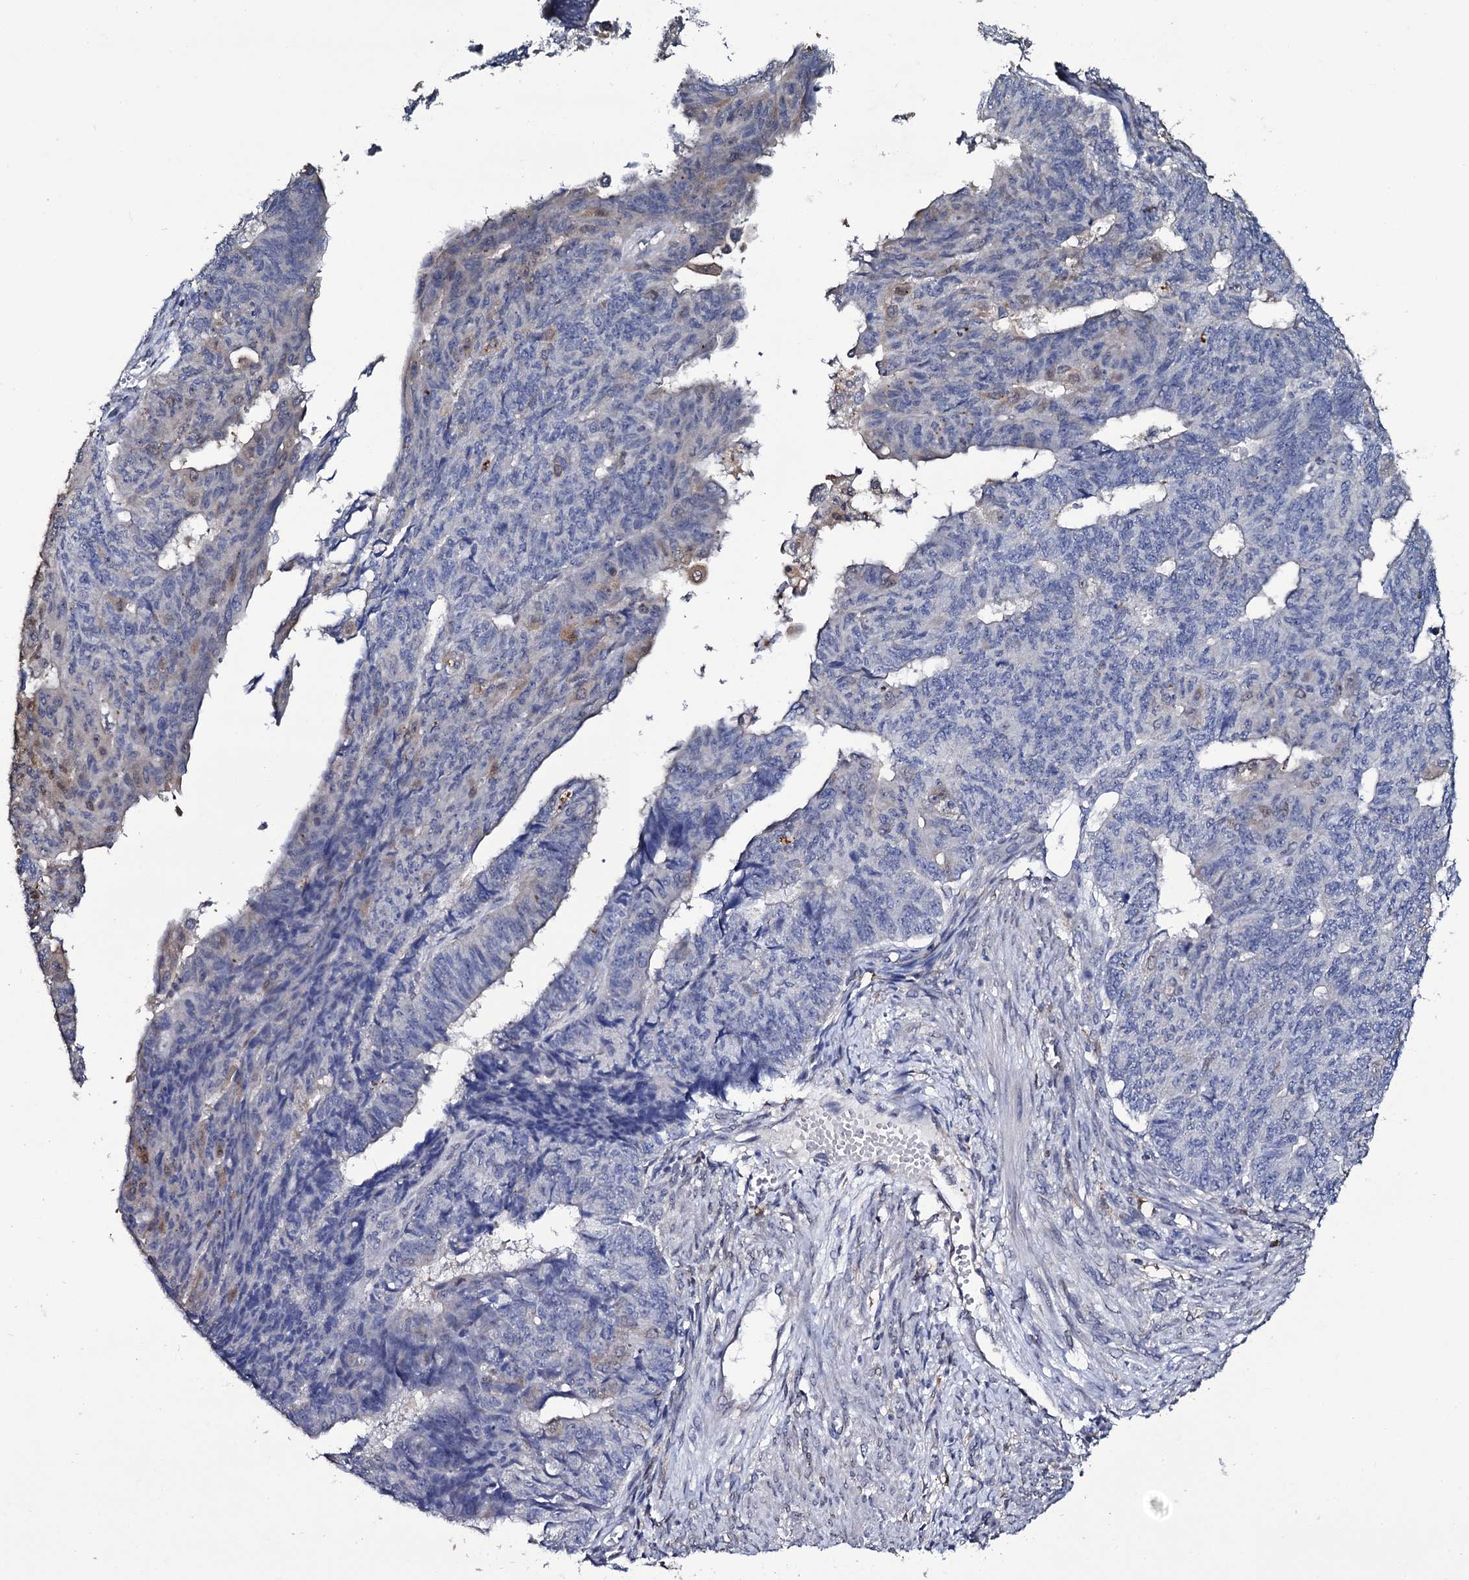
{"staining": {"intensity": "weak", "quantity": "<25%", "location": "cytoplasmic/membranous"}, "tissue": "endometrial cancer", "cell_type": "Tumor cells", "image_type": "cancer", "snomed": [{"axis": "morphology", "description": "Adenocarcinoma, NOS"}, {"axis": "topography", "description": "Endometrium"}], "caption": "DAB immunohistochemical staining of human endometrial adenocarcinoma displays no significant expression in tumor cells.", "gene": "CRYL1", "patient": {"sex": "female", "age": 32}}